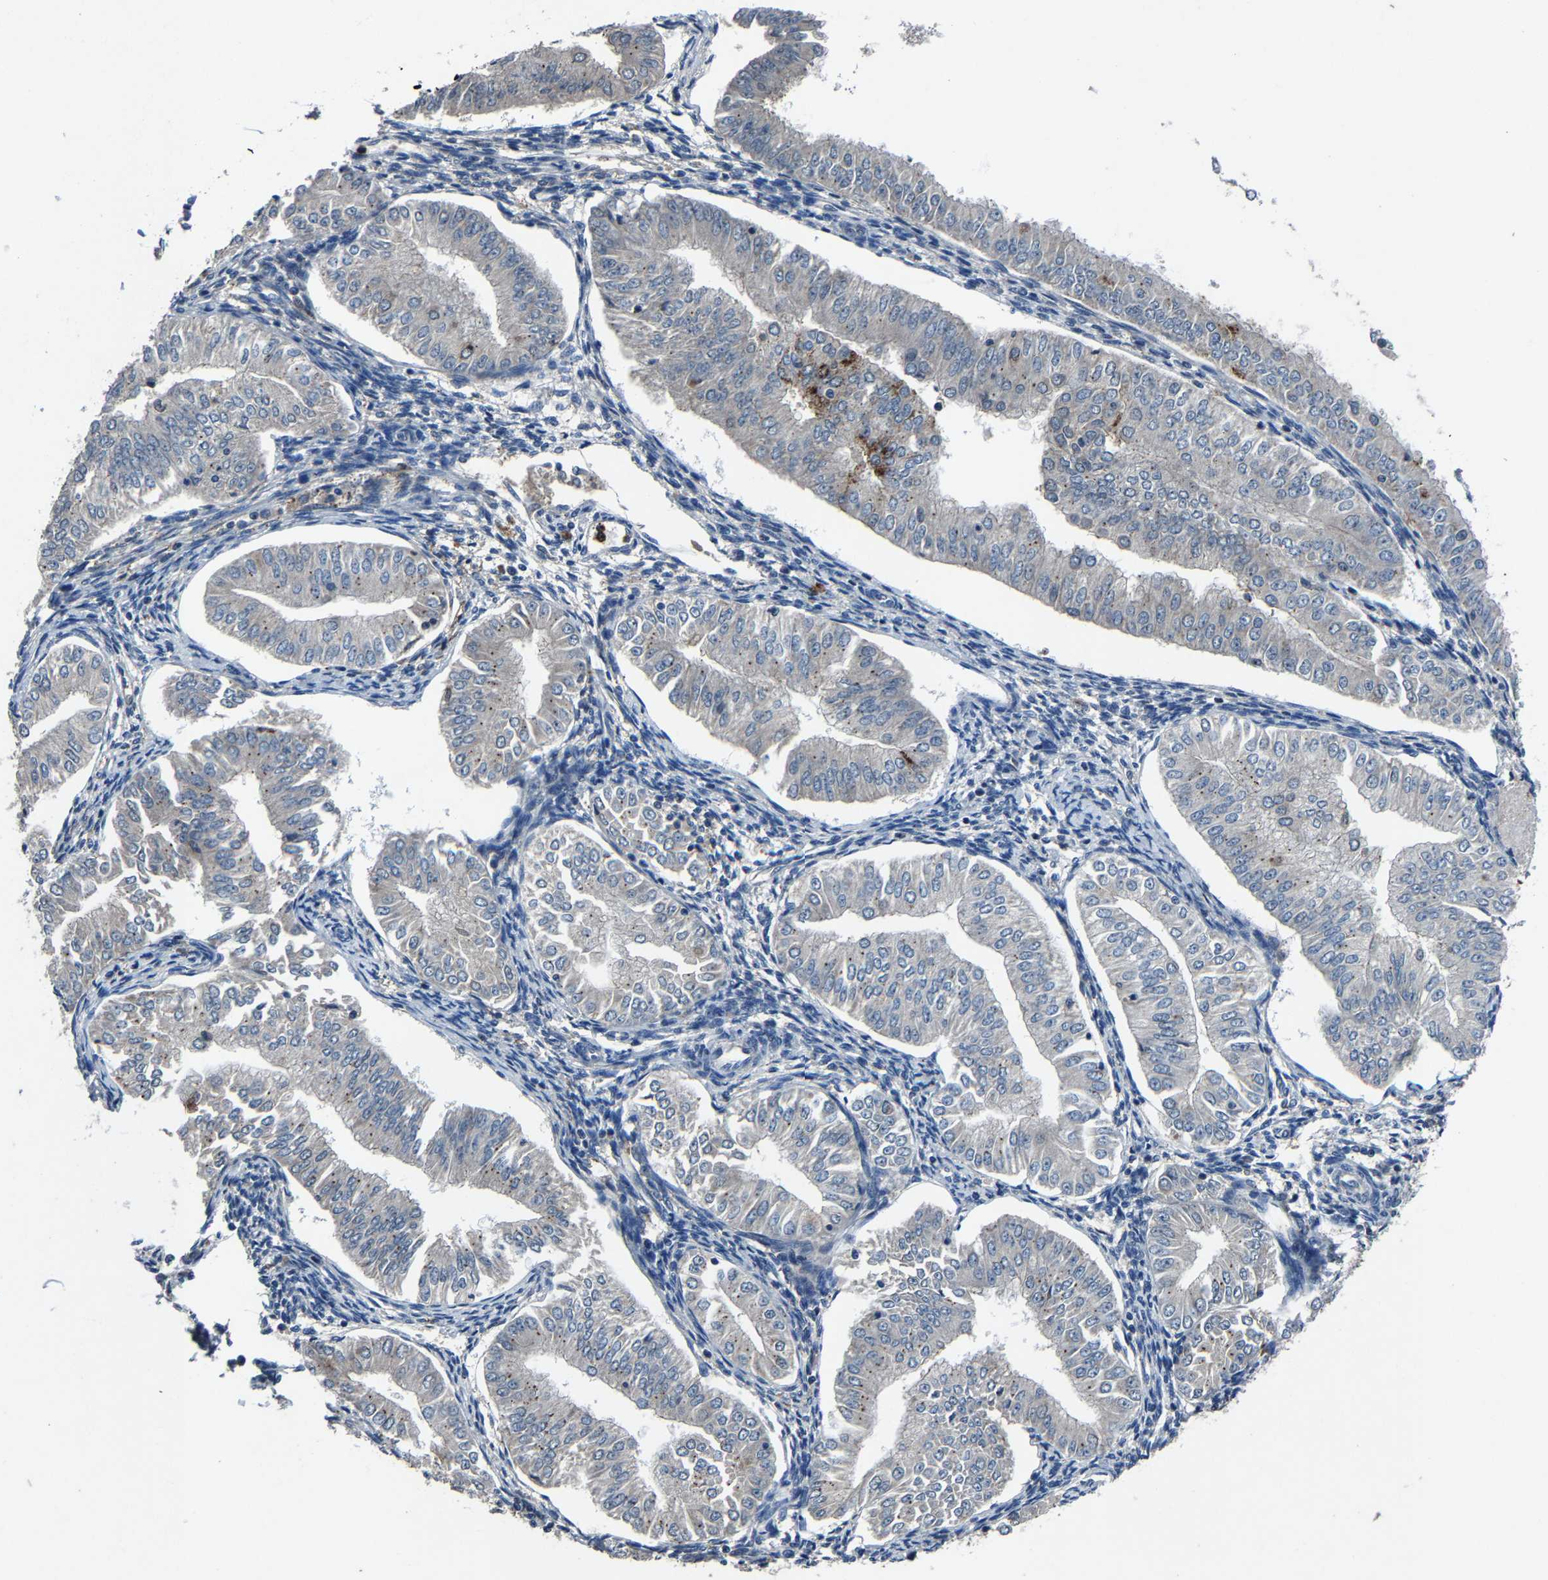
{"staining": {"intensity": "moderate", "quantity": "<25%", "location": "cytoplasmic/membranous"}, "tissue": "endometrial cancer", "cell_type": "Tumor cells", "image_type": "cancer", "snomed": [{"axis": "morphology", "description": "Normal tissue, NOS"}, {"axis": "morphology", "description": "Adenocarcinoma, NOS"}, {"axis": "topography", "description": "Endometrium"}], "caption": "Endometrial cancer (adenocarcinoma) was stained to show a protein in brown. There is low levels of moderate cytoplasmic/membranous positivity in approximately <25% of tumor cells. The protein of interest is shown in brown color, while the nuclei are stained blue.", "gene": "PCNX2", "patient": {"sex": "female", "age": 53}}